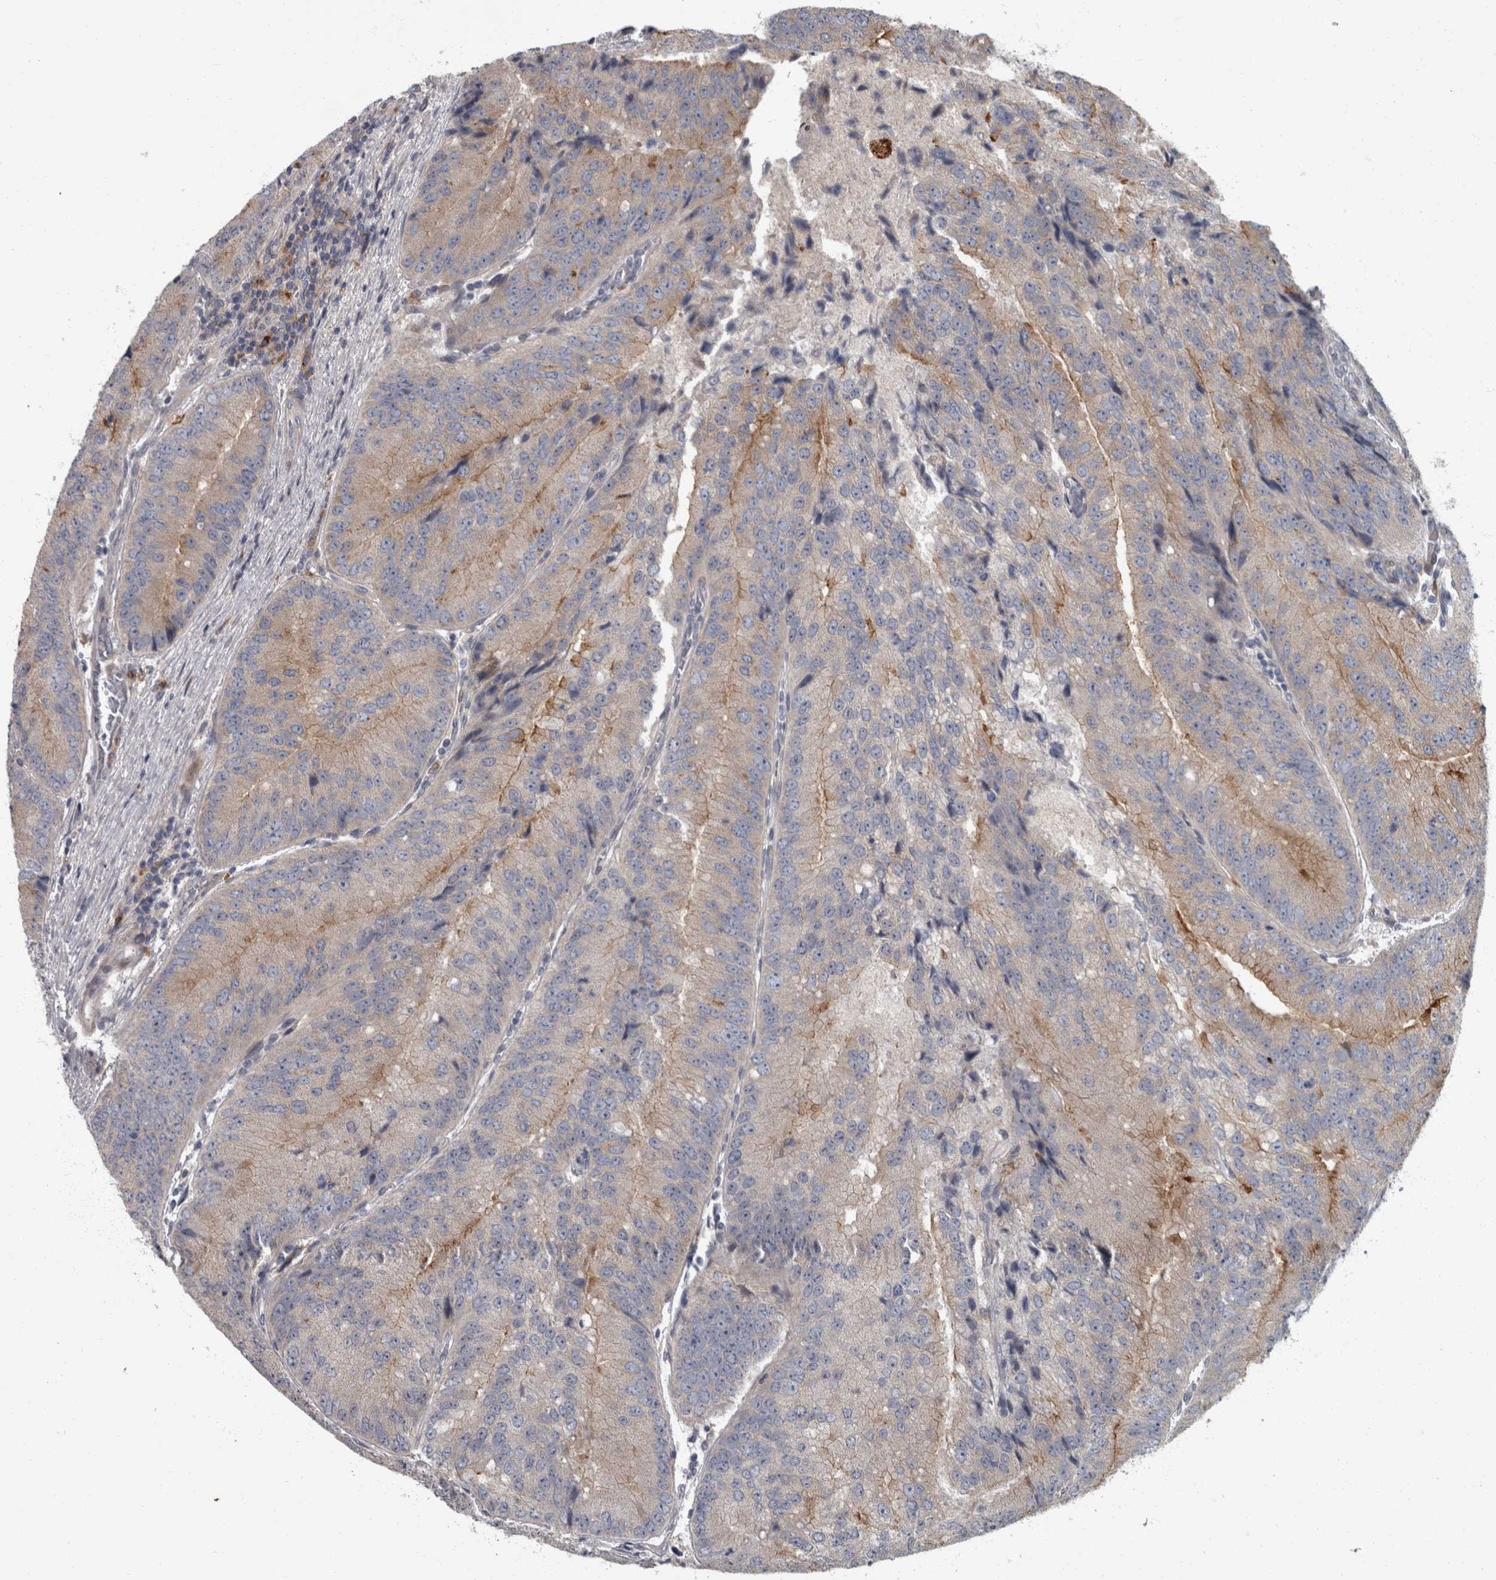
{"staining": {"intensity": "moderate", "quantity": "<25%", "location": "cytoplasmic/membranous"}, "tissue": "prostate cancer", "cell_type": "Tumor cells", "image_type": "cancer", "snomed": [{"axis": "morphology", "description": "Adenocarcinoma, High grade"}, {"axis": "topography", "description": "Prostate"}], "caption": "Protein staining of prostate high-grade adenocarcinoma tissue displays moderate cytoplasmic/membranous expression in about <25% of tumor cells.", "gene": "CDC42BPG", "patient": {"sex": "male", "age": 70}}